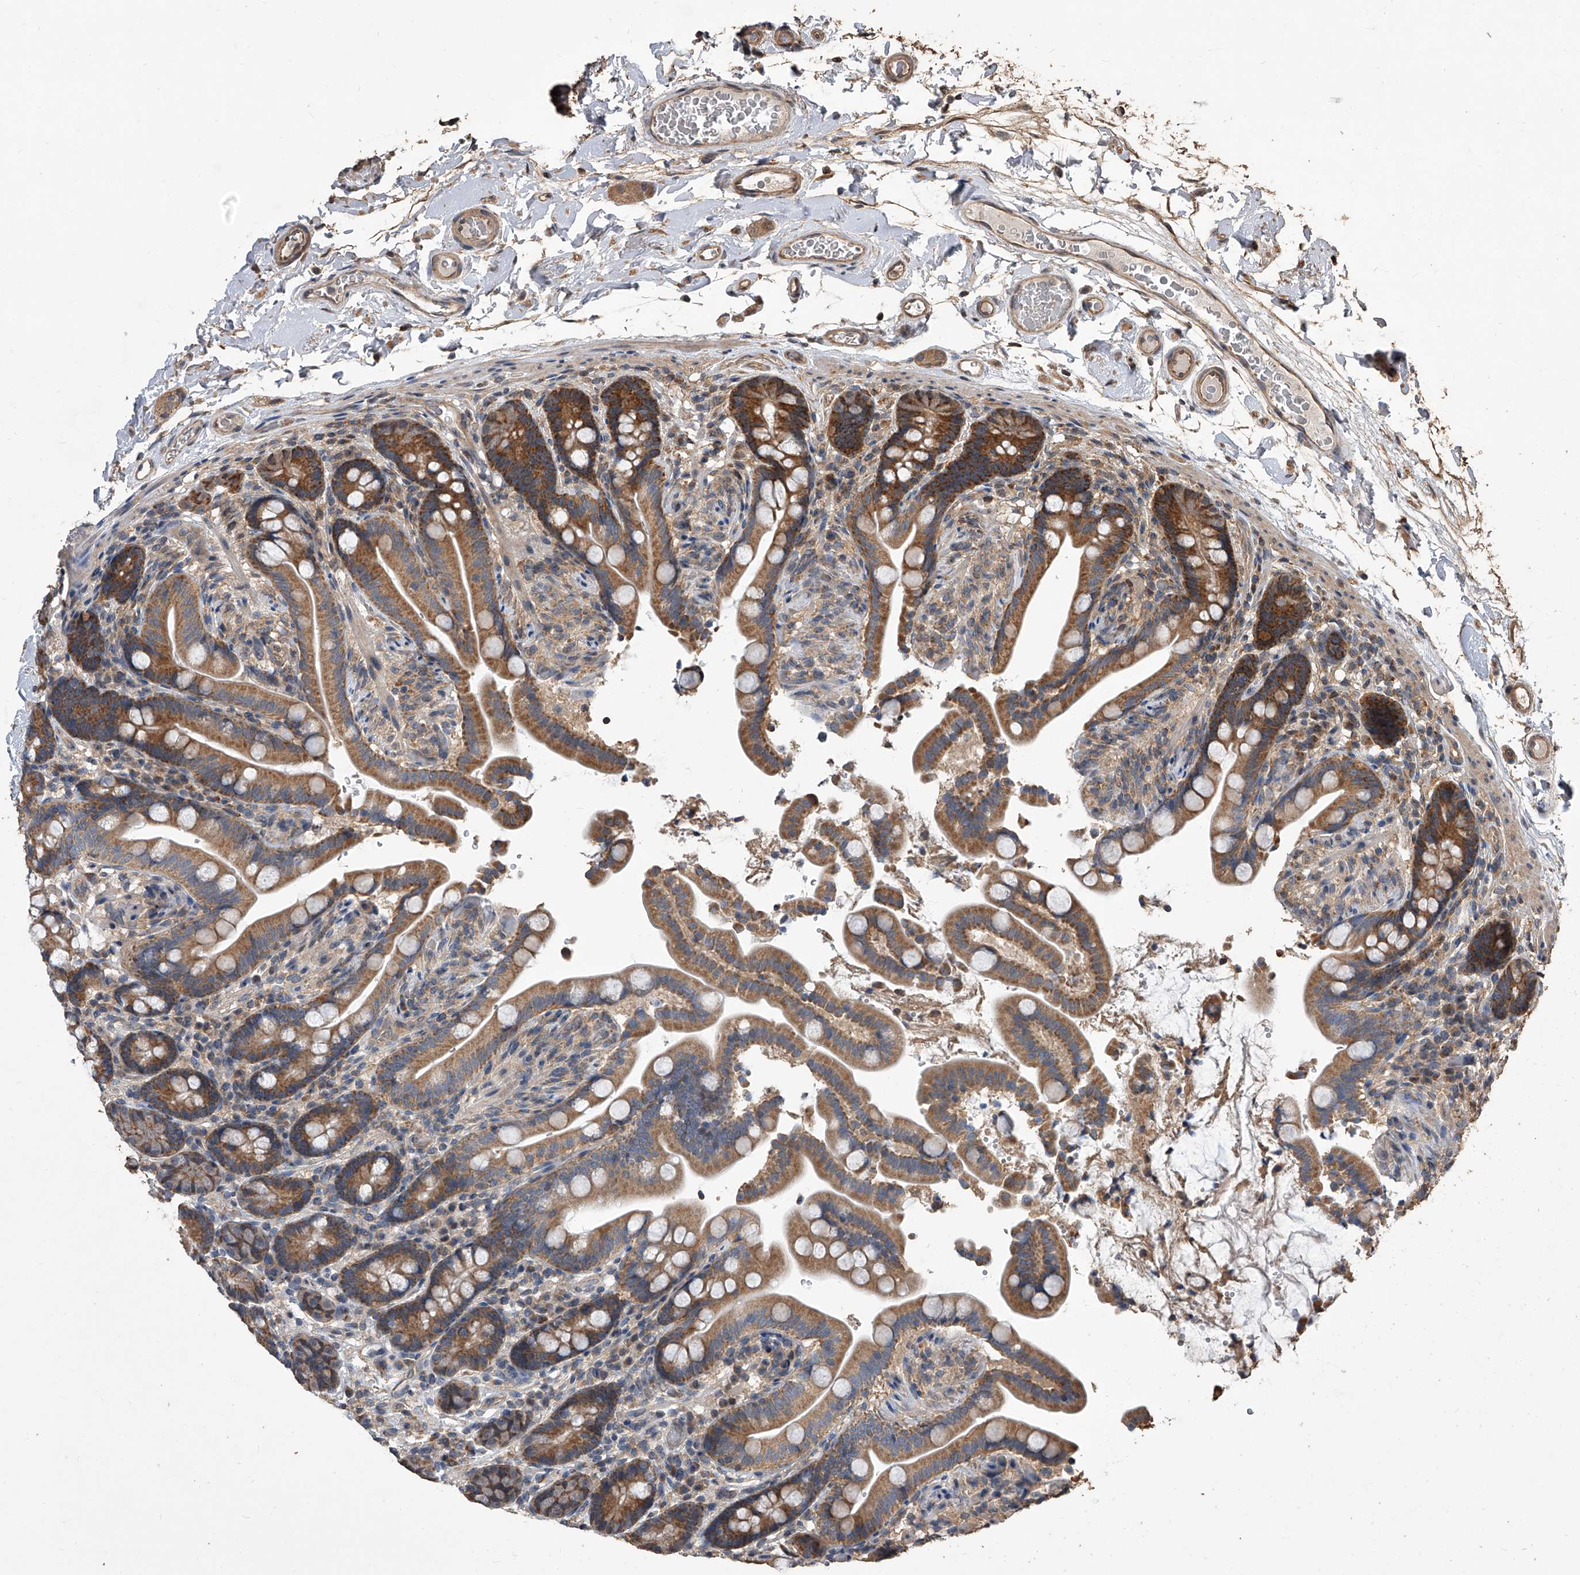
{"staining": {"intensity": "moderate", "quantity": ">75%", "location": "cytoplasmic/membranous"}, "tissue": "colon", "cell_type": "Endothelial cells", "image_type": "normal", "snomed": [{"axis": "morphology", "description": "Normal tissue, NOS"}, {"axis": "topography", "description": "Smooth muscle"}, {"axis": "topography", "description": "Colon"}], "caption": "Immunohistochemistry (IHC) micrograph of benign human colon stained for a protein (brown), which displays medium levels of moderate cytoplasmic/membranous expression in approximately >75% of endothelial cells.", "gene": "LTV1", "patient": {"sex": "male", "age": 73}}